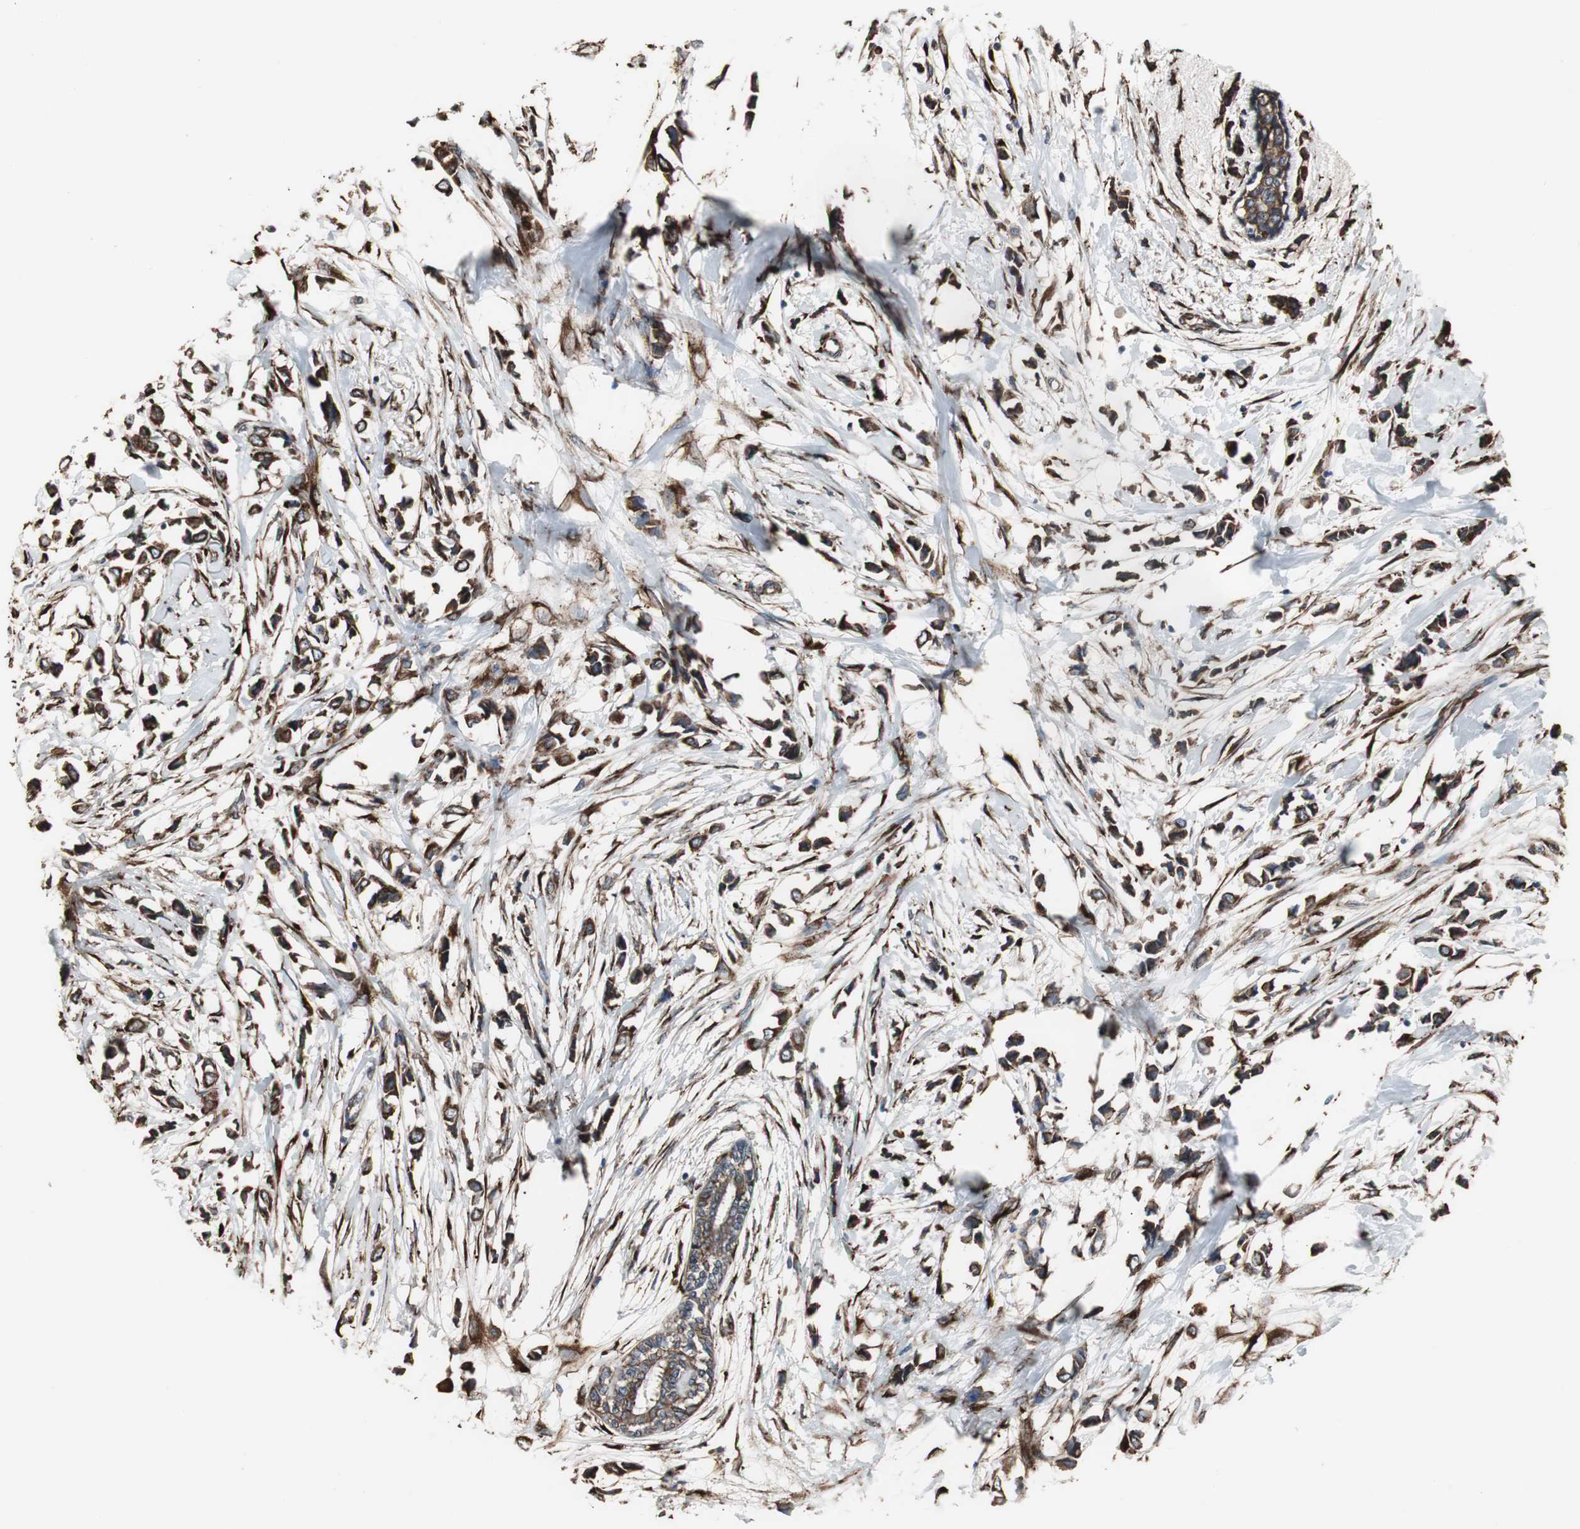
{"staining": {"intensity": "strong", "quantity": ">75%", "location": "cytoplasmic/membranous"}, "tissue": "breast cancer", "cell_type": "Tumor cells", "image_type": "cancer", "snomed": [{"axis": "morphology", "description": "Lobular carcinoma"}, {"axis": "topography", "description": "Breast"}], "caption": "Protein staining demonstrates strong cytoplasmic/membranous positivity in about >75% of tumor cells in breast cancer. (DAB (3,3'-diaminobenzidine) IHC, brown staining for protein, blue staining for nuclei).", "gene": "CALU", "patient": {"sex": "female", "age": 51}}